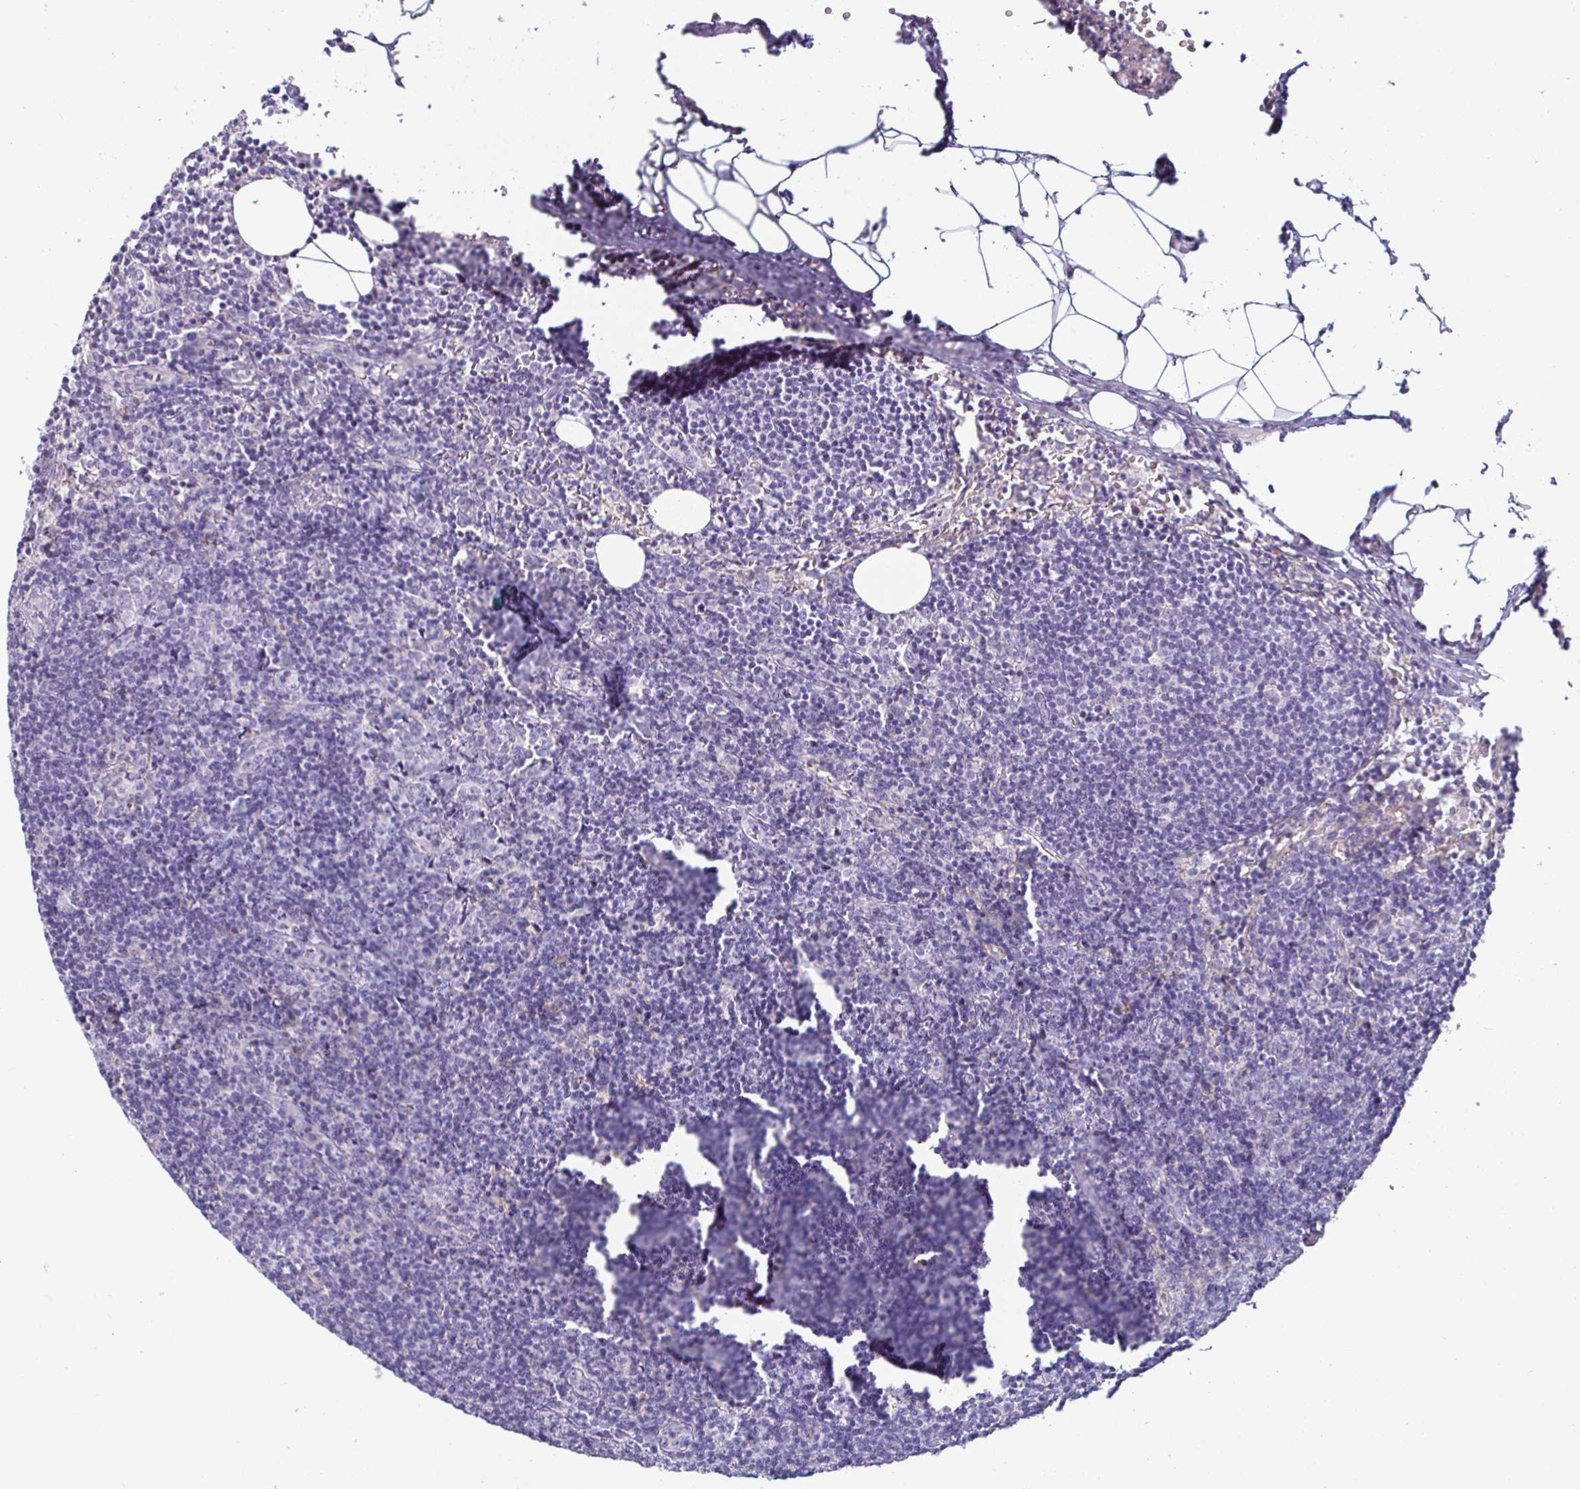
{"staining": {"intensity": "negative", "quantity": "none", "location": "none"}, "tissue": "lymph node", "cell_type": "Germinal center cells", "image_type": "normal", "snomed": [{"axis": "morphology", "description": "Normal tissue, NOS"}, {"axis": "topography", "description": "Lymph node"}], "caption": "This is an immunohistochemistry (IHC) photomicrograph of unremarkable human lymph node. There is no expression in germinal center cells.", "gene": "SIRPA", "patient": {"sex": "female", "age": 41}}